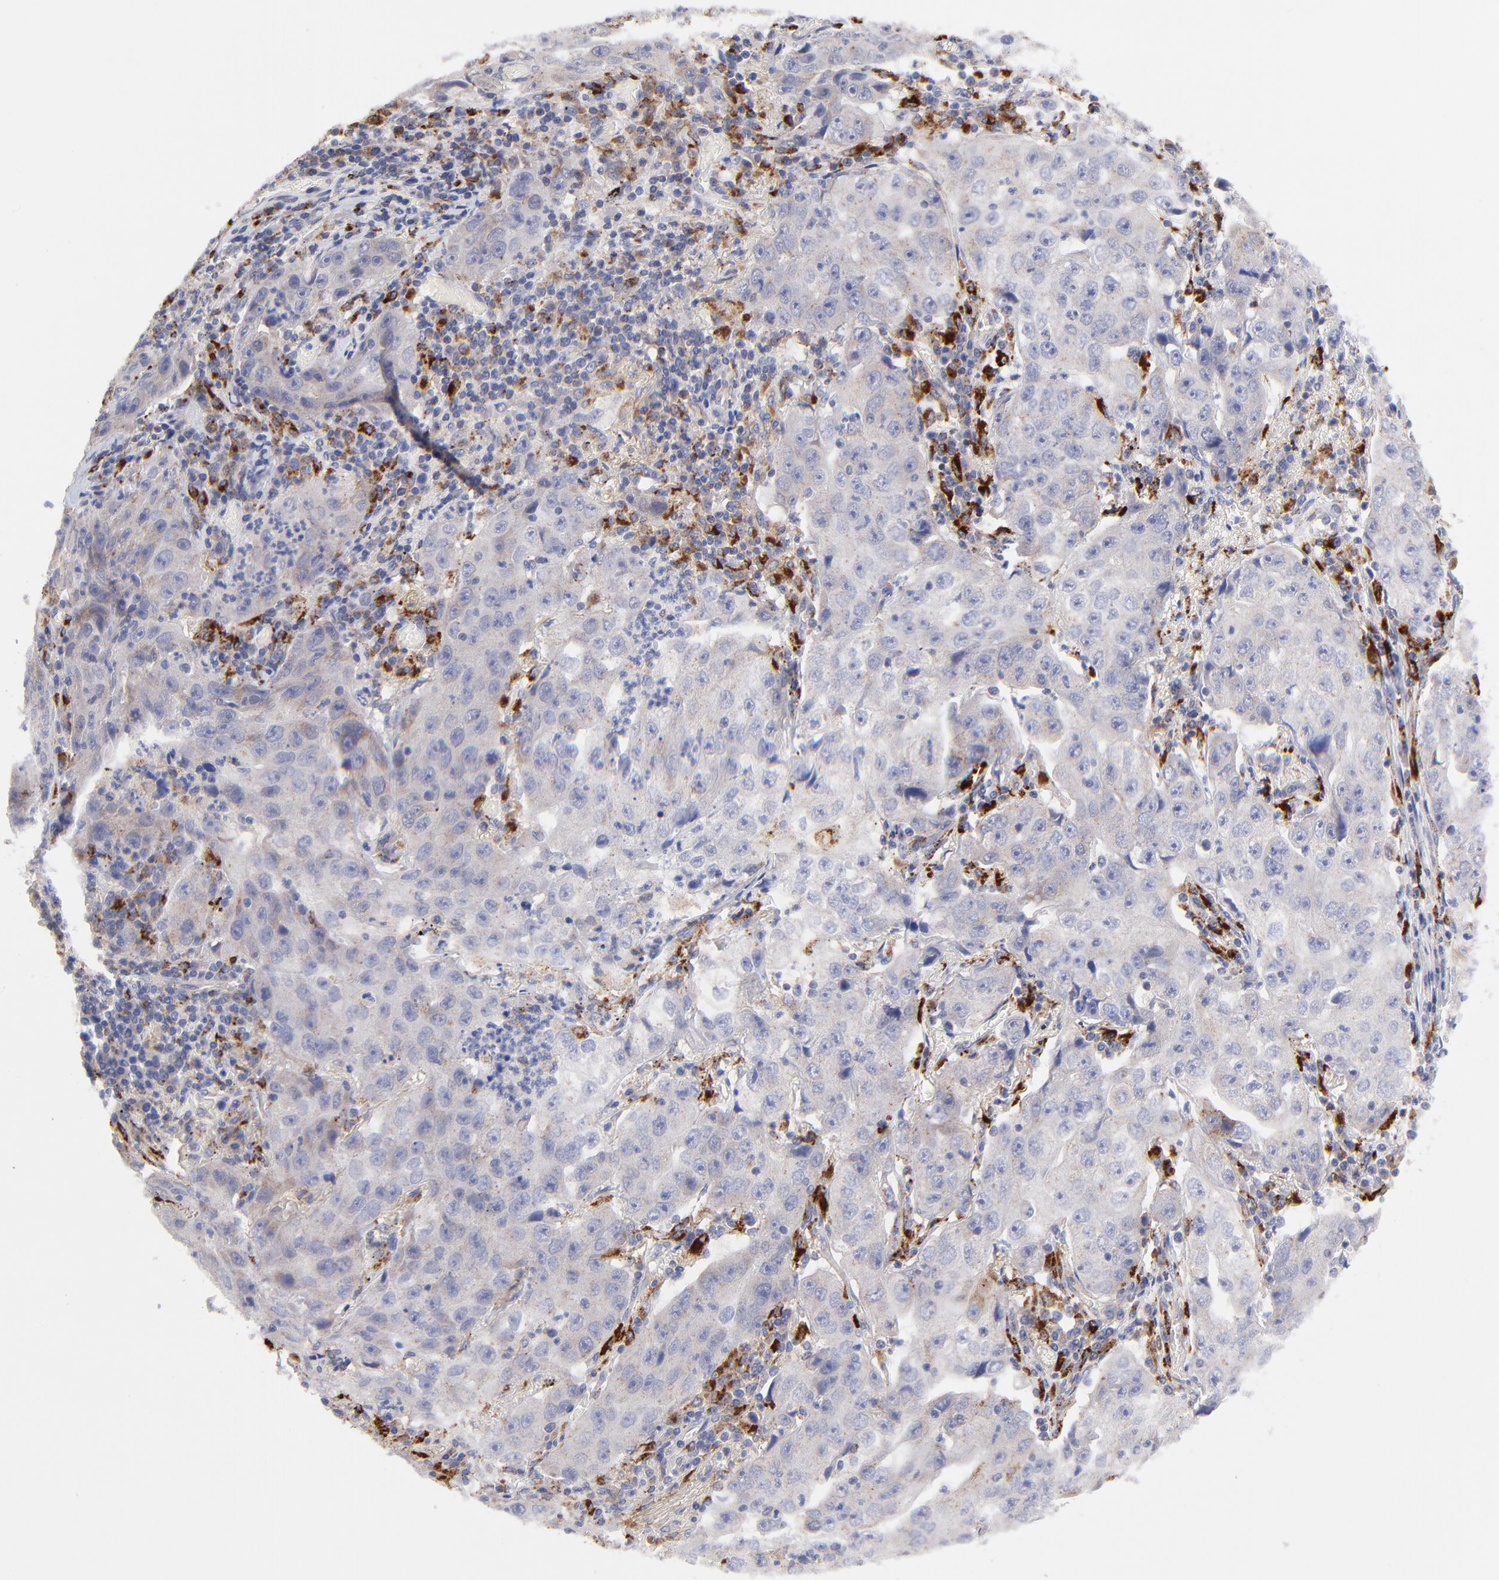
{"staining": {"intensity": "negative", "quantity": "none", "location": "none"}, "tissue": "lung cancer", "cell_type": "Tumor cells", "image_type": "cancer", "snomed": [{"axis": "morphology", "description": "Squamous cell carcinoma, NOS"}, {"axis": "topography", "description": "Lung"}], "caption": "Tumor cells are negative for brown protein staining in lung cancer (squamous cell carcinoma).", "gene": "PDE4B", "patient": {"sex": "male", "age": 64}}